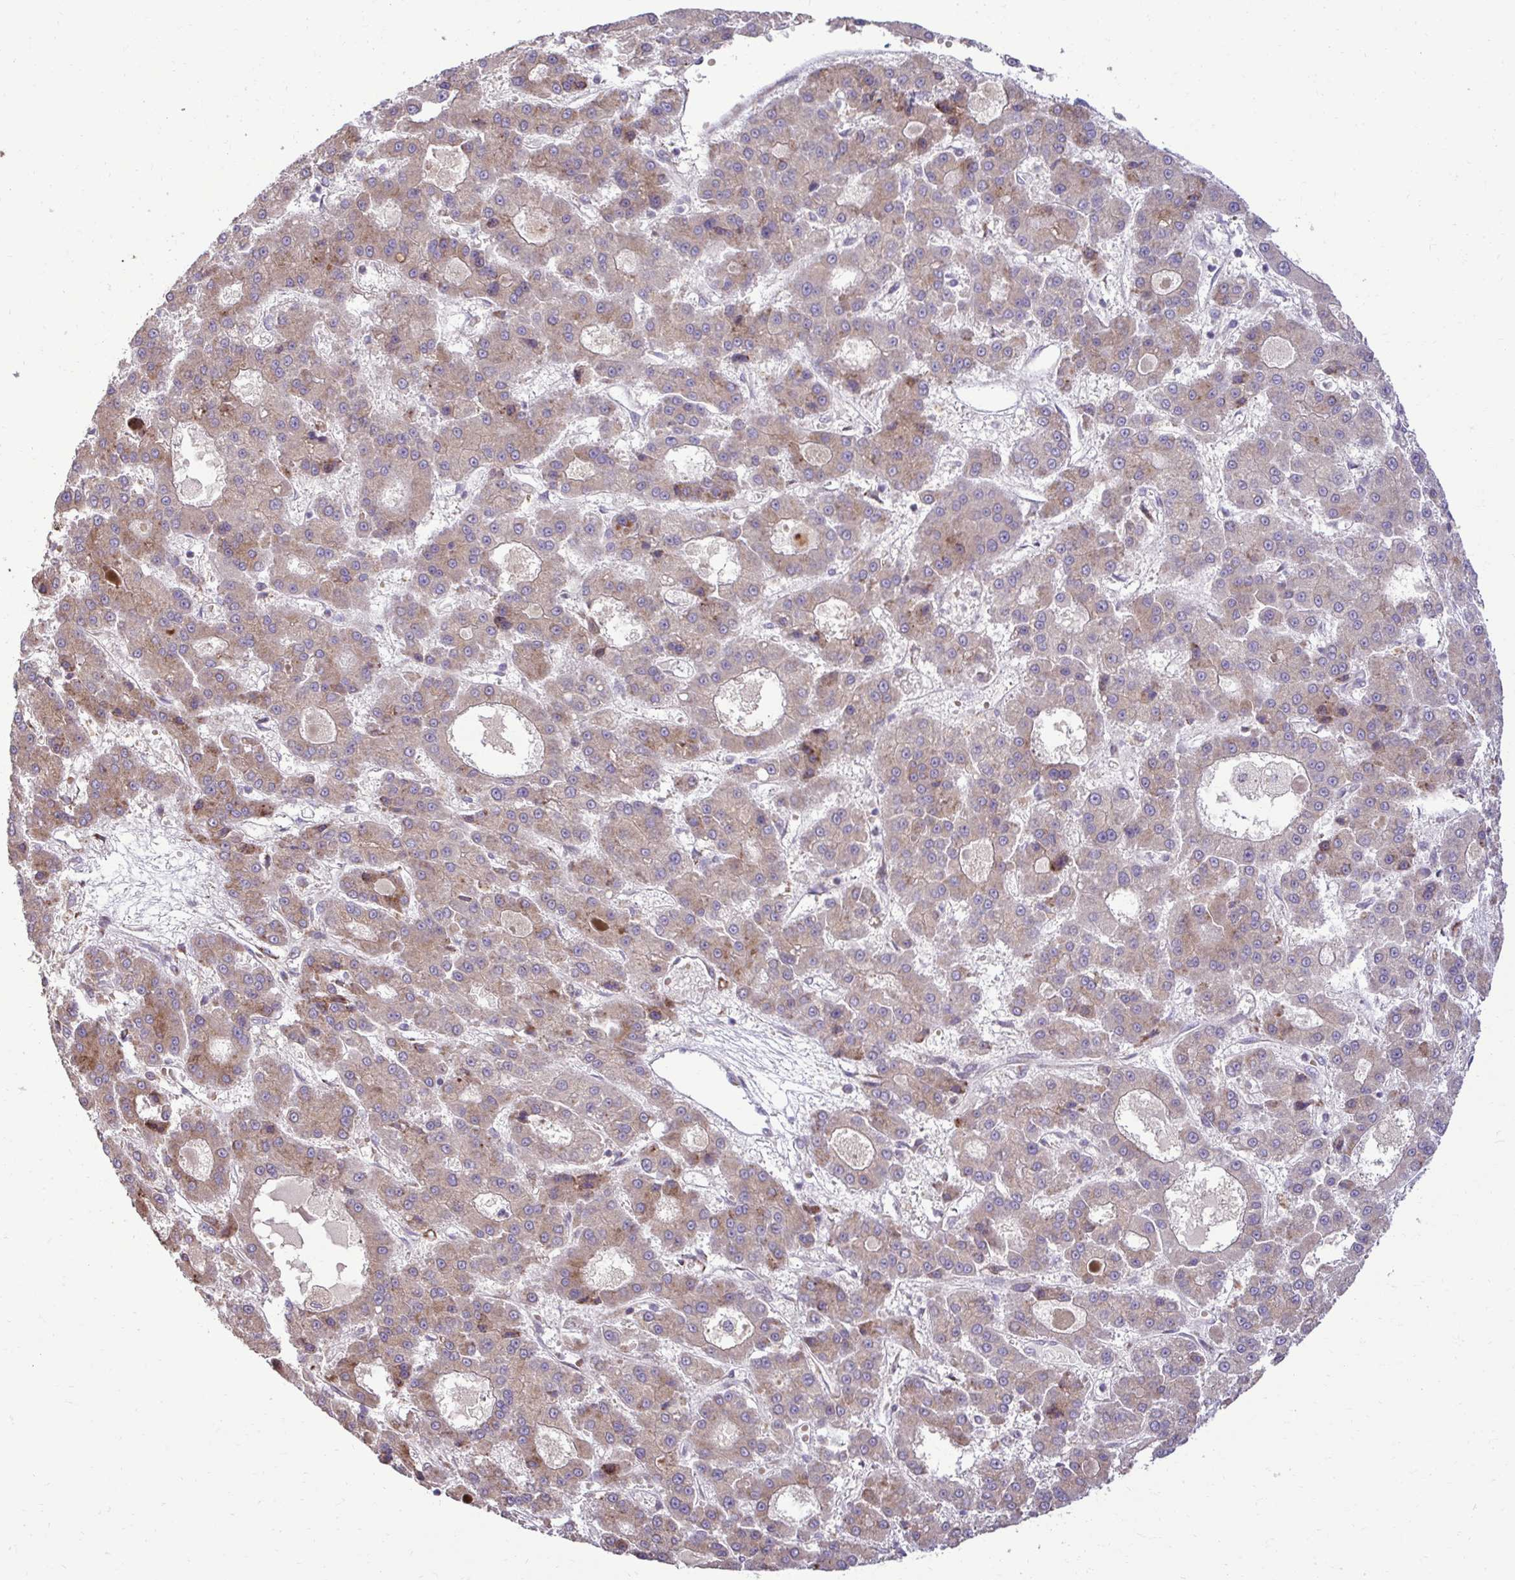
{"staining": {"intensity": "weak", "quantity": "25%-75%", "location": "cytoplasmic/membranous"}, "tissue": "liver cancer", "cell_type": "Tumor cells", "image_type": "cancer", "snomed": [{"axis": "morphology", "description": "Carcinoma, Hepatocellular, NOS"}, {"axis": "topography", "description": "Liver"}], "caption": "Liver cancer stained with a brown dye reveals weak cytoplasmic/membranous positive staining in about 25%-75% of tumor cells.", "gene": "LIMS1", "patient": {"sex": "male", "age": 70}}